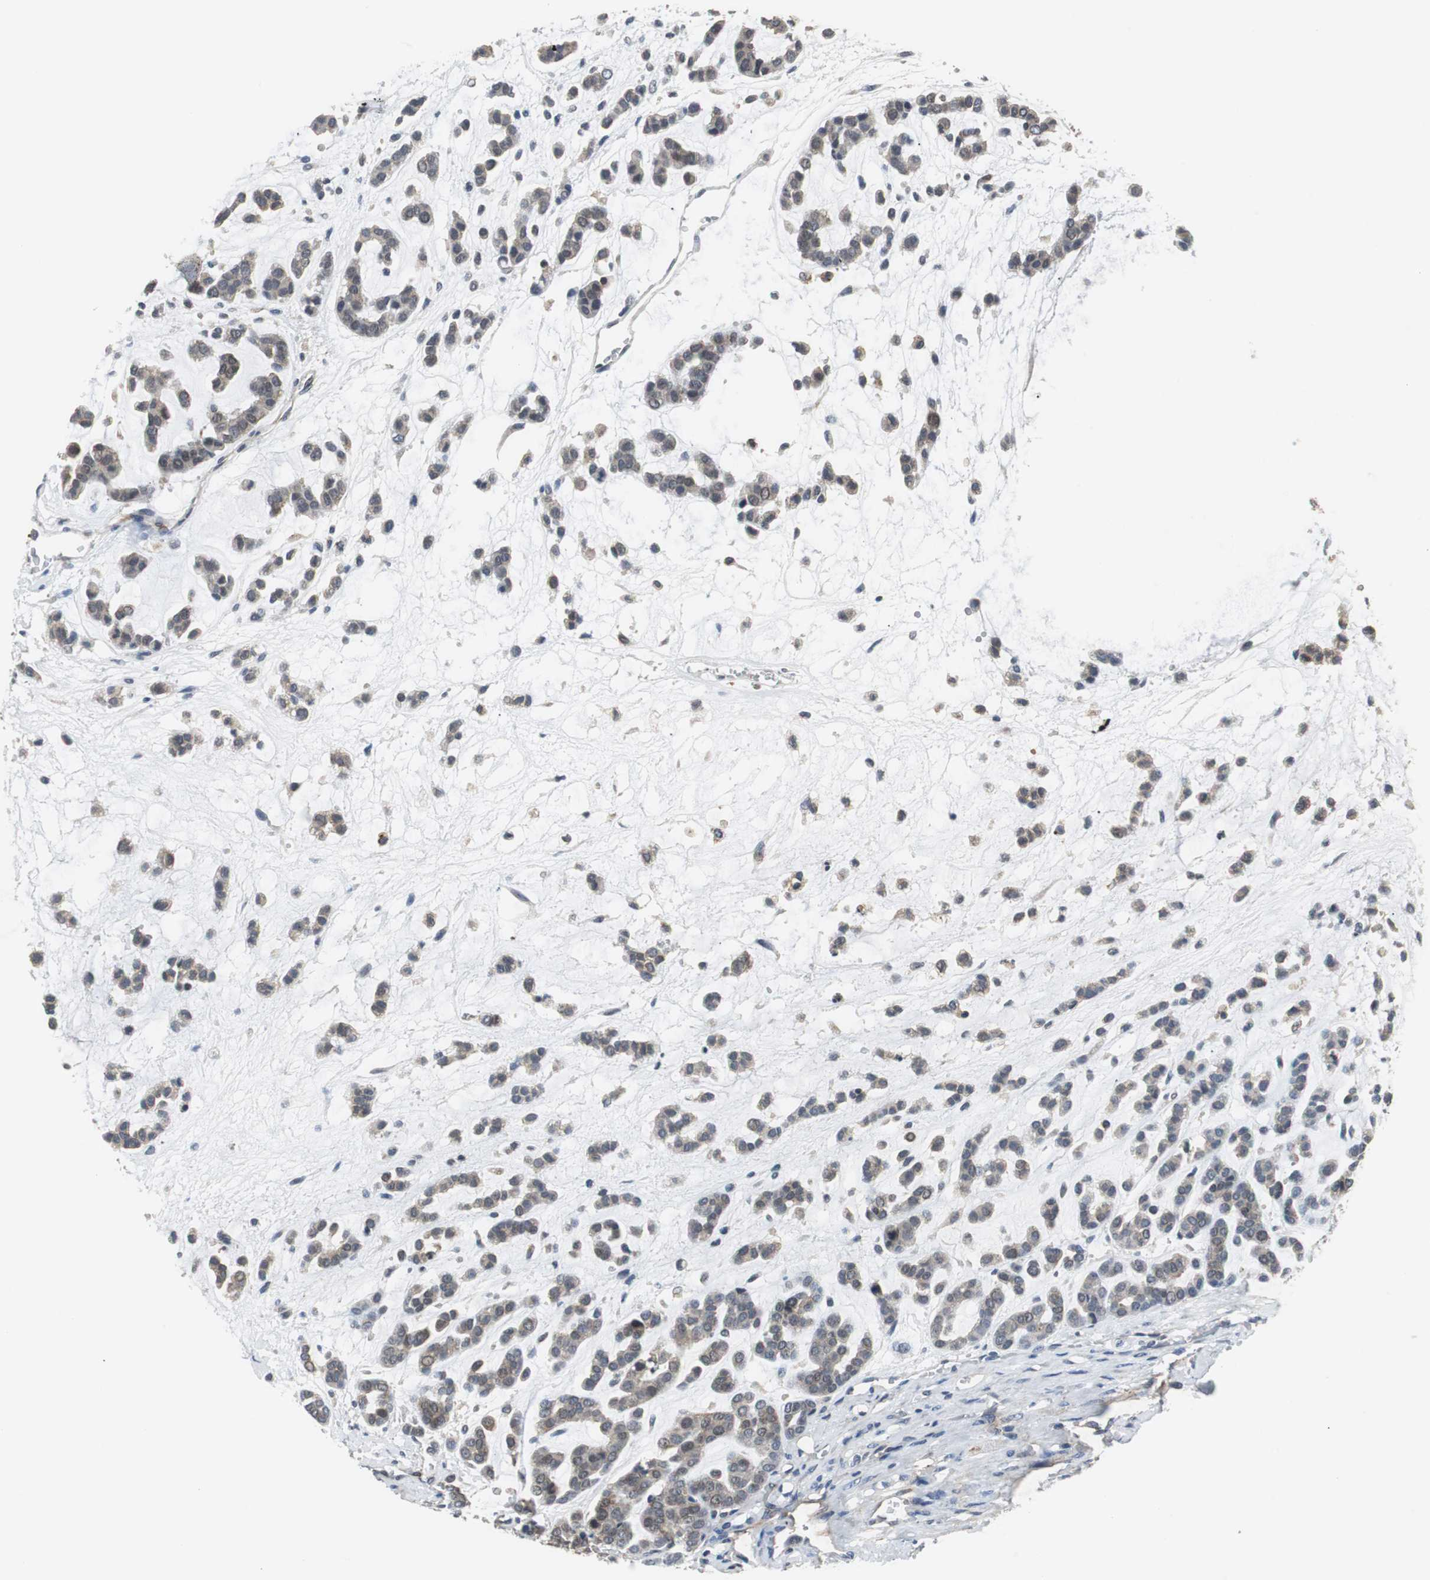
{"staining": {"intensity": "weak", "quantity": ">75%", "location": "cytoplasmic/membranous"}, "tissue": "head and neck cancer", "cell_type": "Tumor cells", "image_type": "cancer", "snomed": [{"axis": "morphology", "description": "Adenocarcinoma, NOS"}, {"axis": "morphology", "description": "Adenoma, NOS"}, {"axis": "topography", "description": "Head-Neck"}], "caption": "Protein positivity by immunohistochemistry (IHC) displays weak cytoplasmic/membranous positivity in about >75% of tumor cells in head and neck adenocarcinoma. Using DAB (3,3'-diaminobenzidine) (brown) and hematoxylin (blue) stains, captured at high magnification using brightfield microscopy.", "gene": "VBP1", "patient": {"sex": "female", "age": 55}}